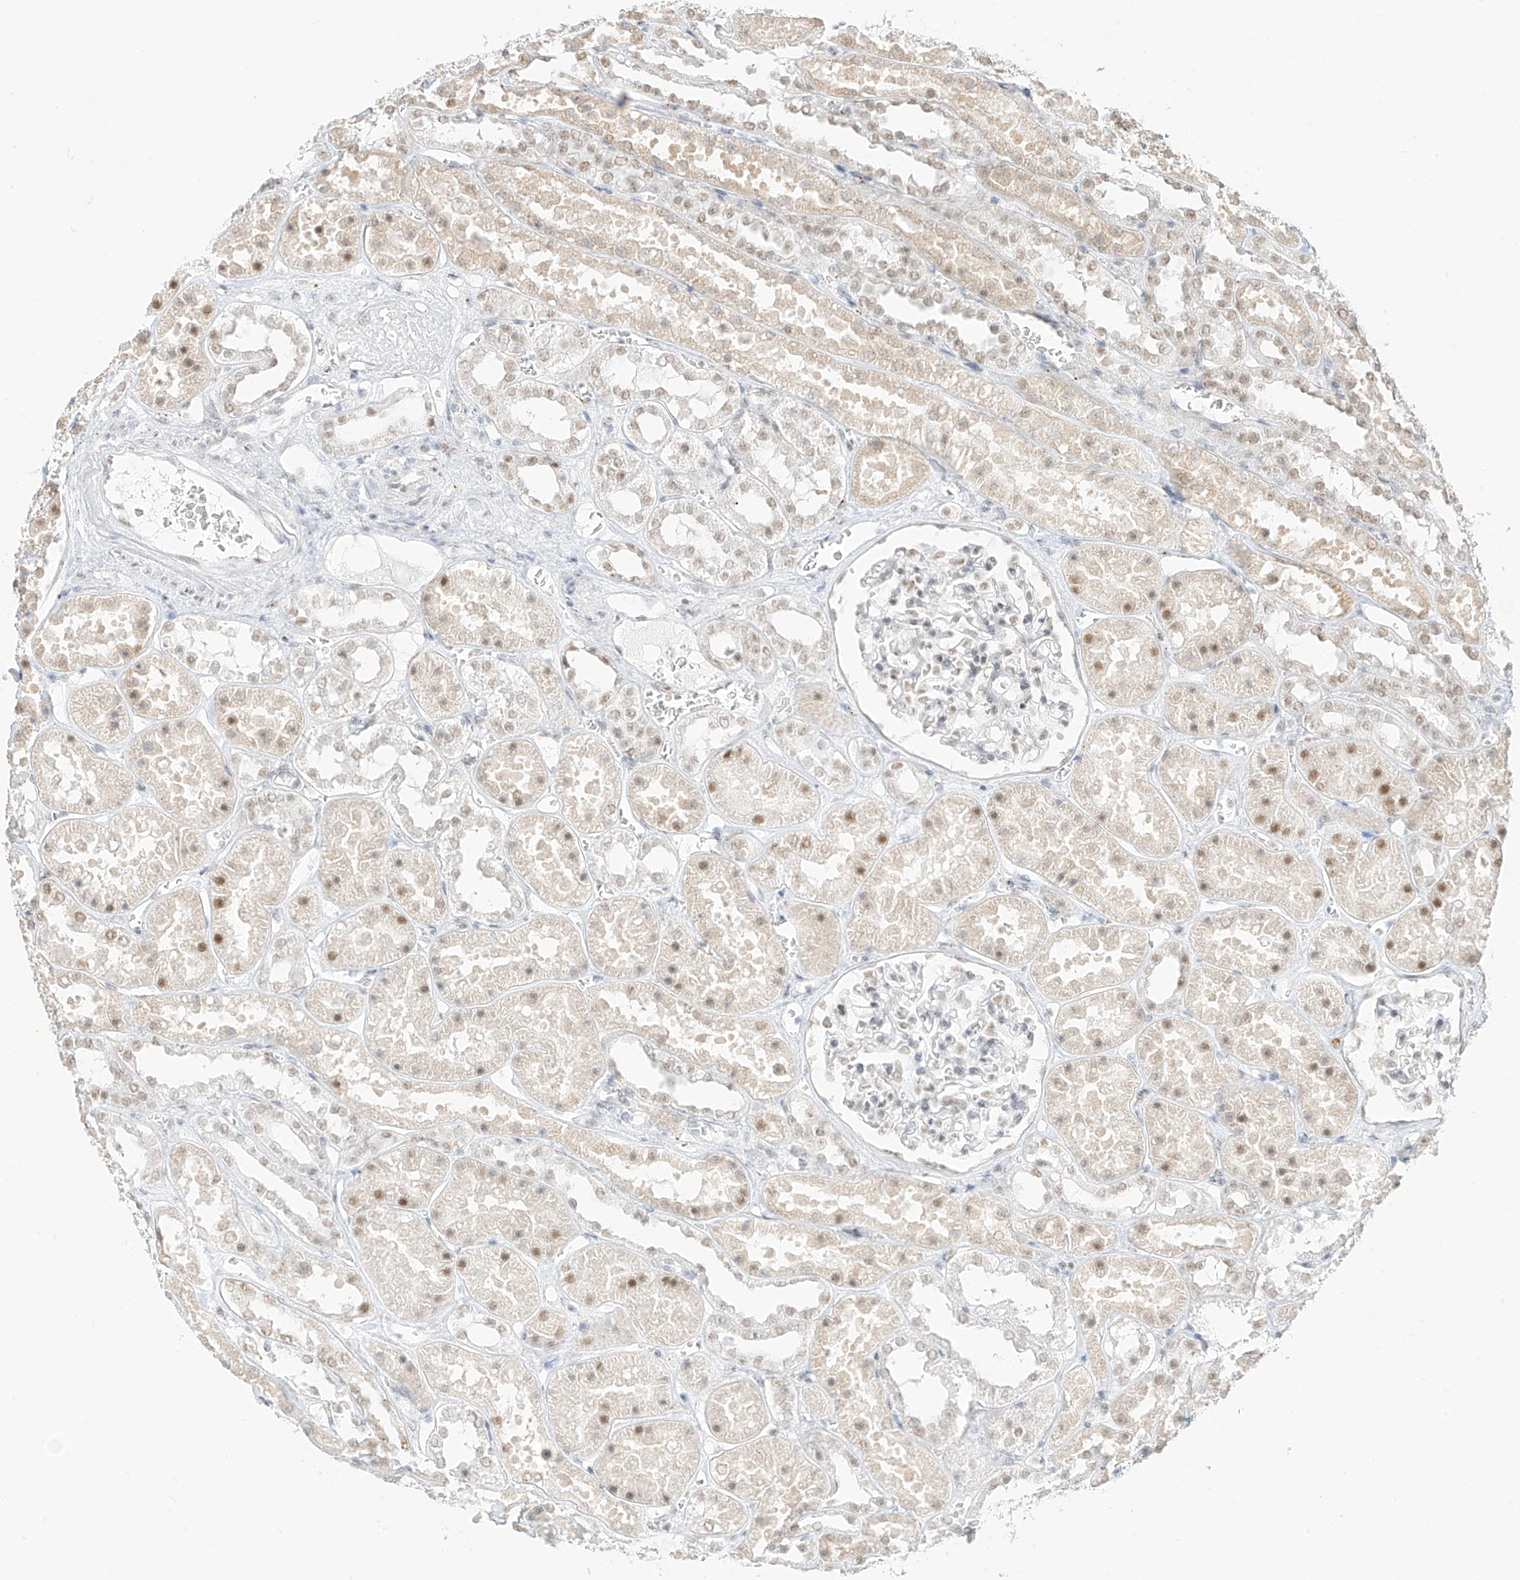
{"staining": {"intensity": "weak", "quantity": "<25%", "location": "nuclear"}, "tissue": "kidney", "cell_type": "Cells in glomeruli", "image_type": "normal", "snomed": [{"axis": "morphology", "description": "Normal tissue, NOS"}, {"axis": "topography", "description": "Kidney"}], "caption": "This micrograph is of normal kidney stained with IHC to label a protein in brown with the nuclei are counter-stained blue. There is no positivity in cells in glomeruli. (DAB (3,3'-diaminobenzidine) immunohistochemistry (IHC) visualized using brightfield microscopy, high magnification).", "gene": "SUPT5H", "patient": {"sex": "female", "age": 41}}